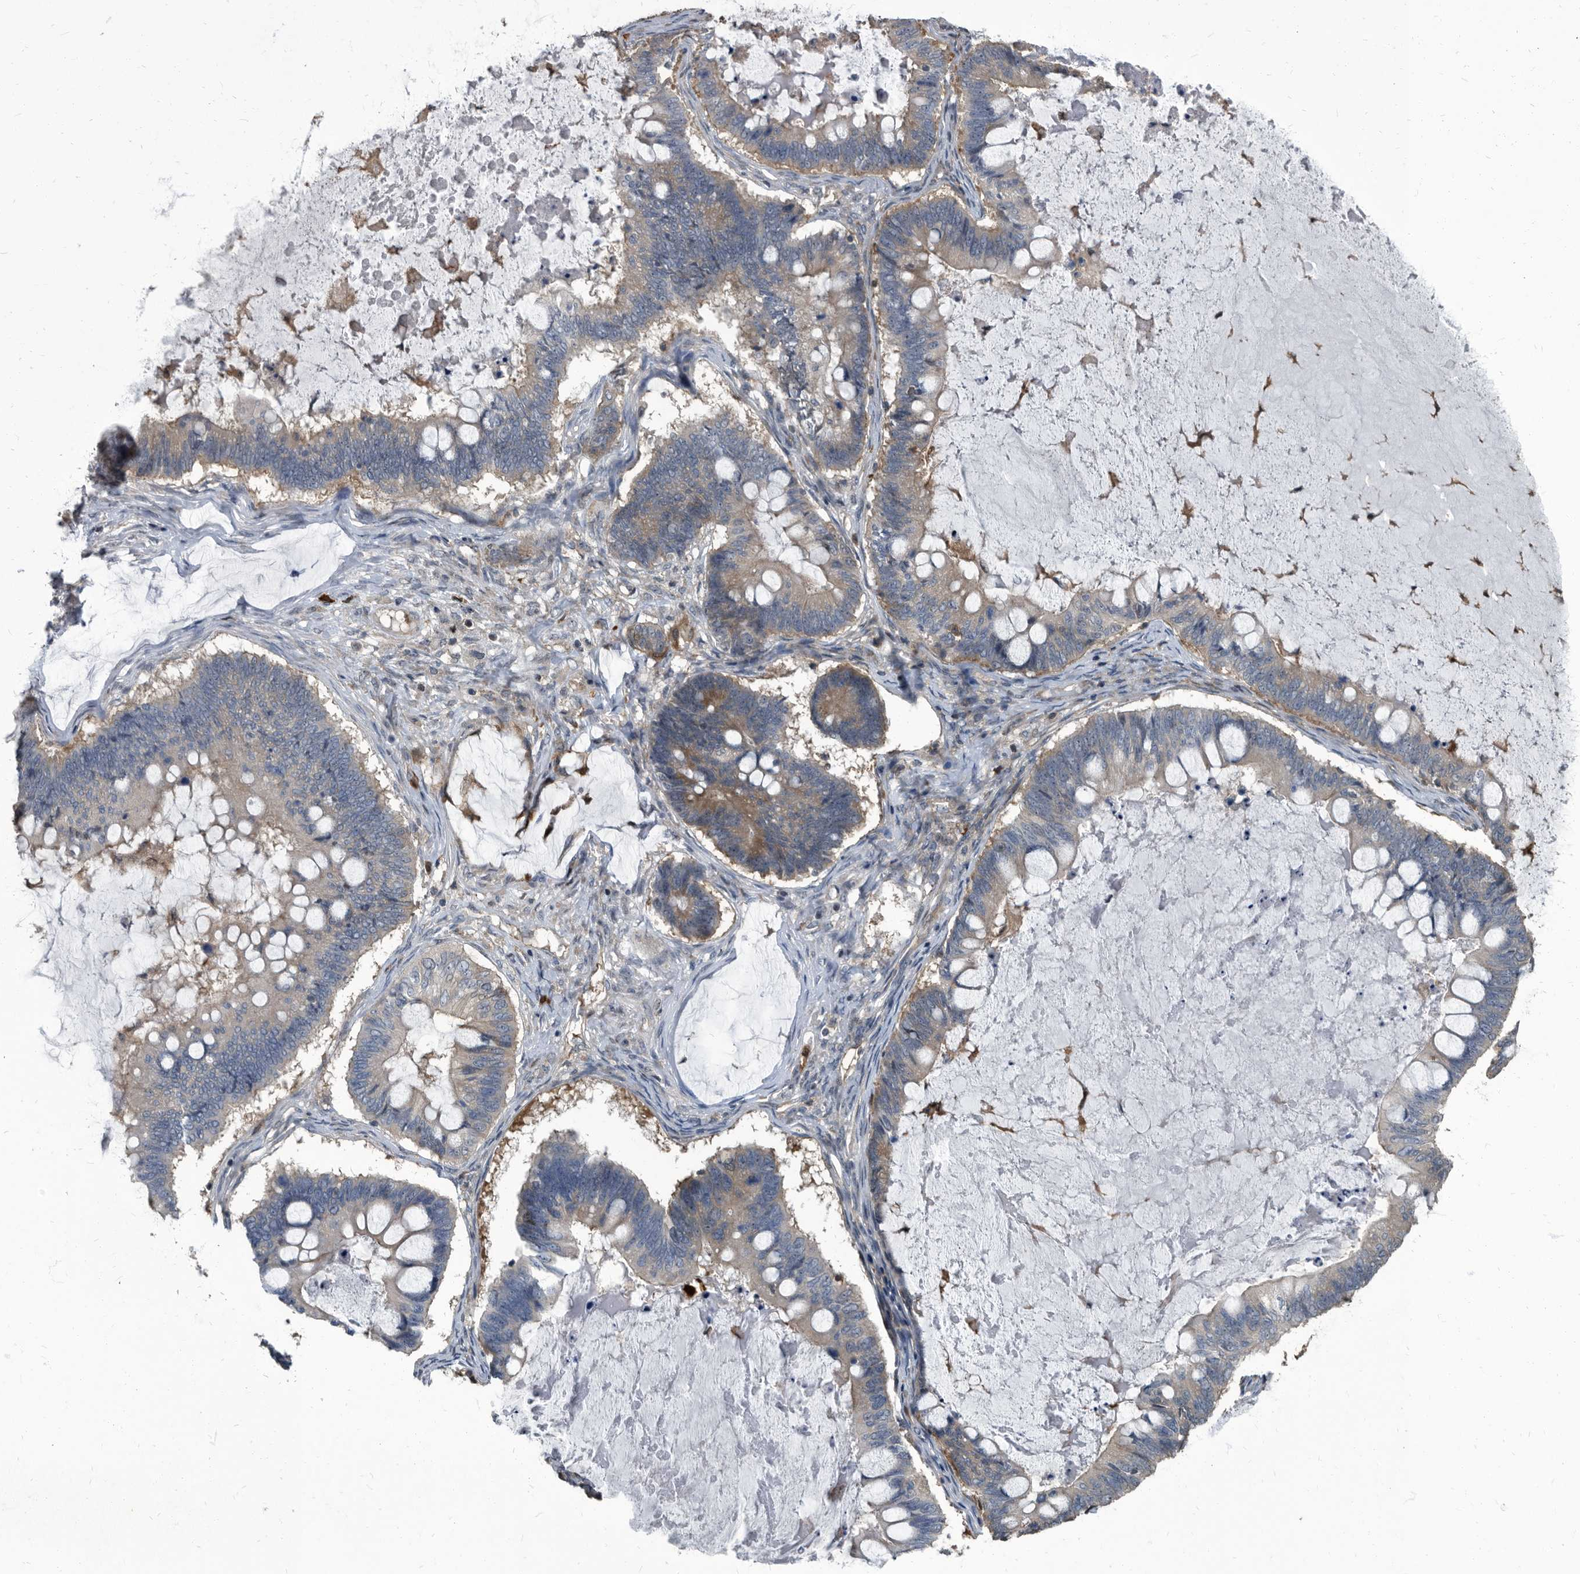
{"staining": {"intensity": "weak", "quantity": "<25%", "location": "cytoplasmic/membranous"}, "tissue": "ovarian cancer", "cell_type": "Tumor cells", "image_type": "cancer", "snomed": [{"axis": "morphology", "description": "Cystadenocarcinoma, mucinous, NOS"}, {"axis": "topography", "description": "Ovary"}], "caption": "Immunohistochemical staining of human mucinous cystadenocarcinoma (ovarian) exhibits no significant staining in tumor cells.", "gene": "CDV3", "patient": {"sex": "female", "age": 61}}